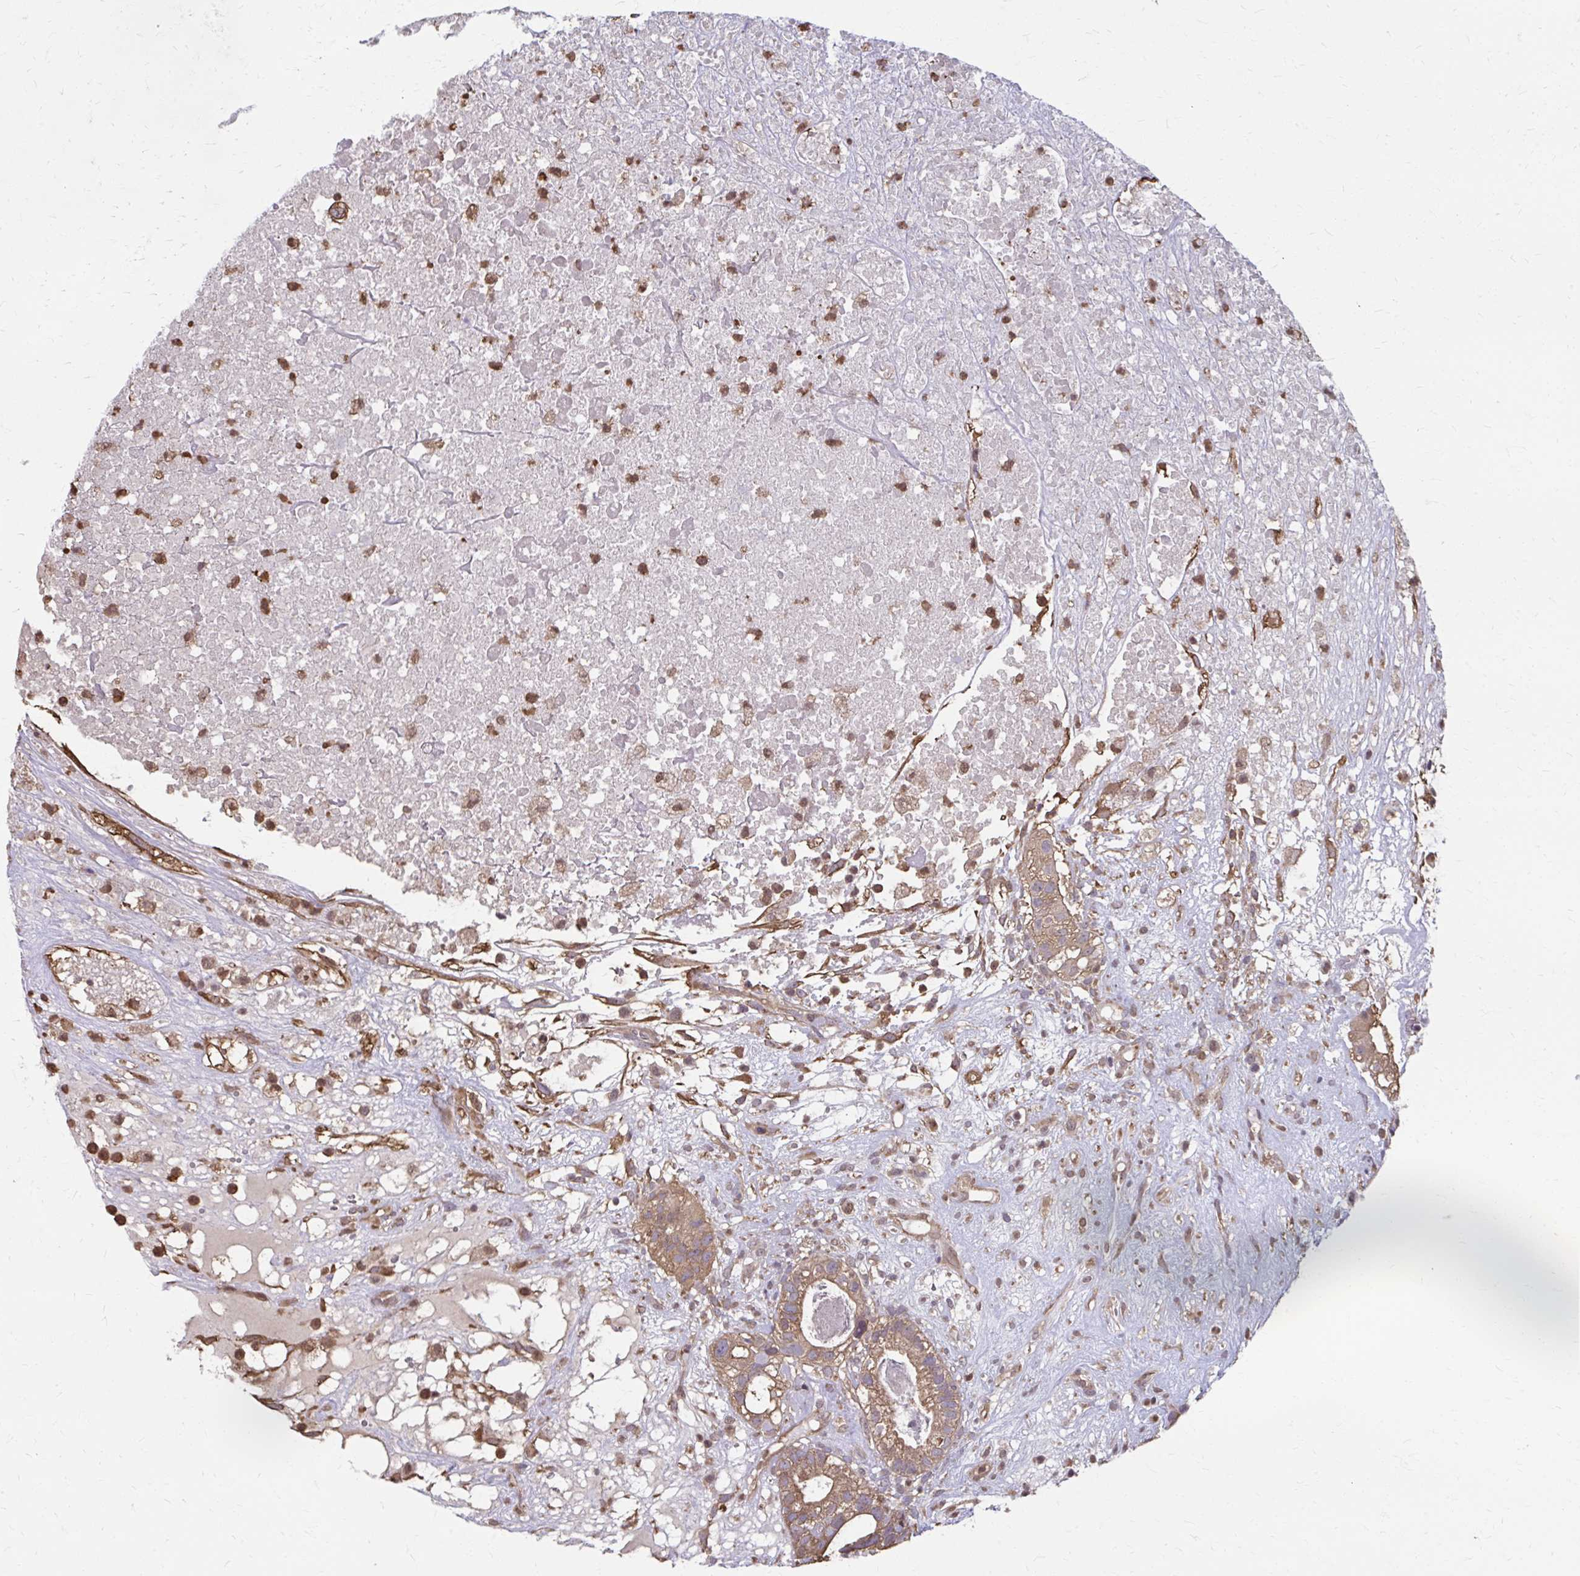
{"staining": {"intensity": "moderate", "quantity": ">75%", "location": "cytoplasmic/membranous"}, "tissue": "testis cancer", "cell_type": "Tumor cells", "image_type": "cancer", "snomed": [{"axis": "morphology", "description": "Seminoma, NOS"}, {"axis": "morphology", "description": "Carcinoma, Embryonal, NOS"}, {"axis": "topography", "description": "Testis"}], "caption": "Immunohistochemical staining of testis cancer shows medium levels of moderate cytoplasmic/membranous protein expression in approximately >75% of tumor cells.", "gene": "ING4", "patient": {"sex": "male", "age": 41}}